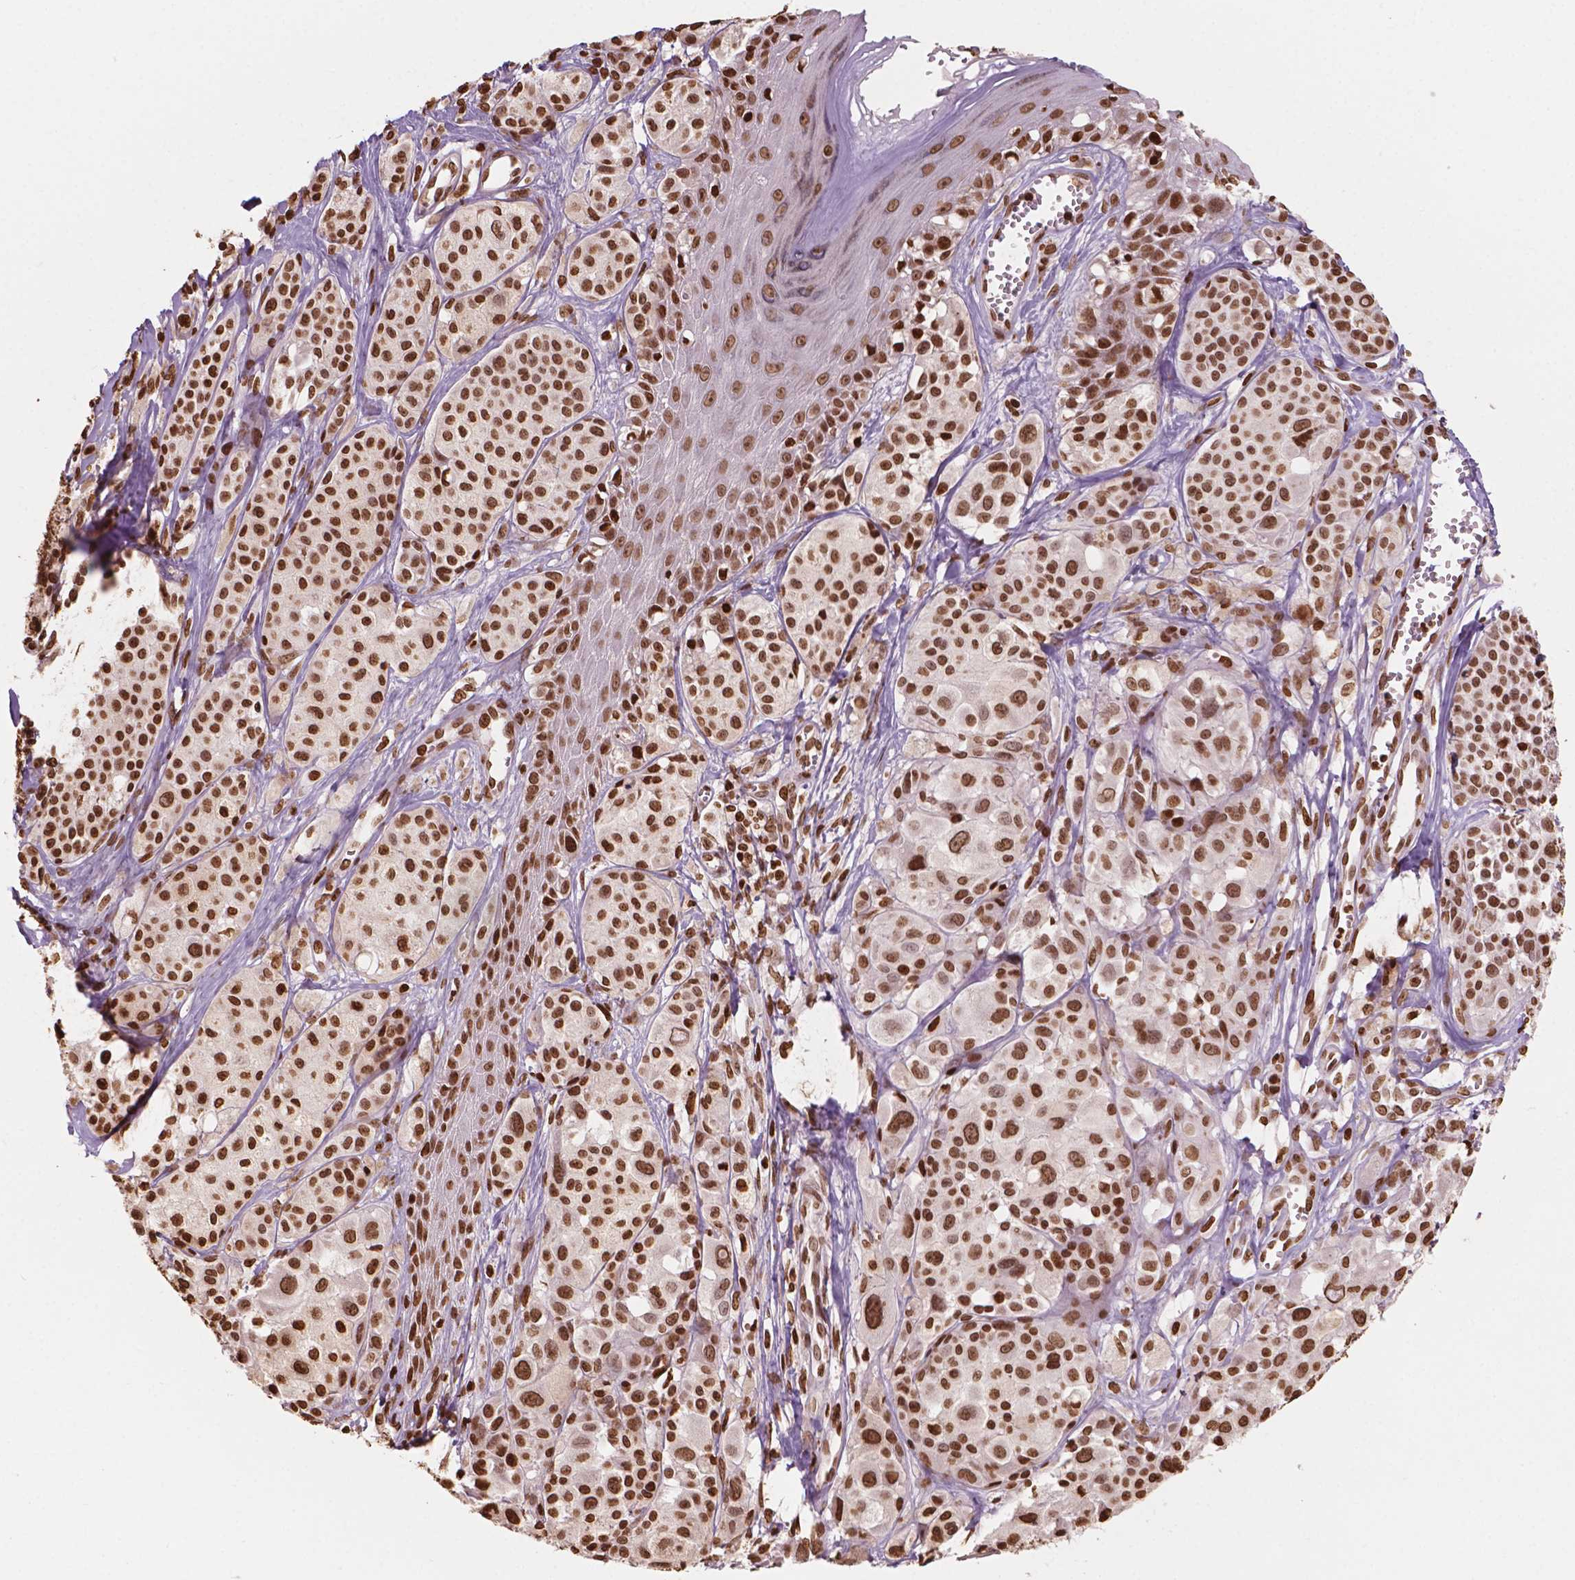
{"staining": {"intensity": "strong", "quantity": ">75%", "location": "nuclear"}, "tissue": "melanoma", "cell_type": "Tumor cells", "image_type": "cancer", "snomed": [{"axis": "morphology", "description": "Malignant melanoma, NOS"}, {"axis": "topography", "description": "Skin"}], "caption": "Protein staining reveals strong nuclear positivity in approximately >75% of tumor cells in melanoma.", "gene": "H3C7", "patient": {"sex": "male", "age": 77}}